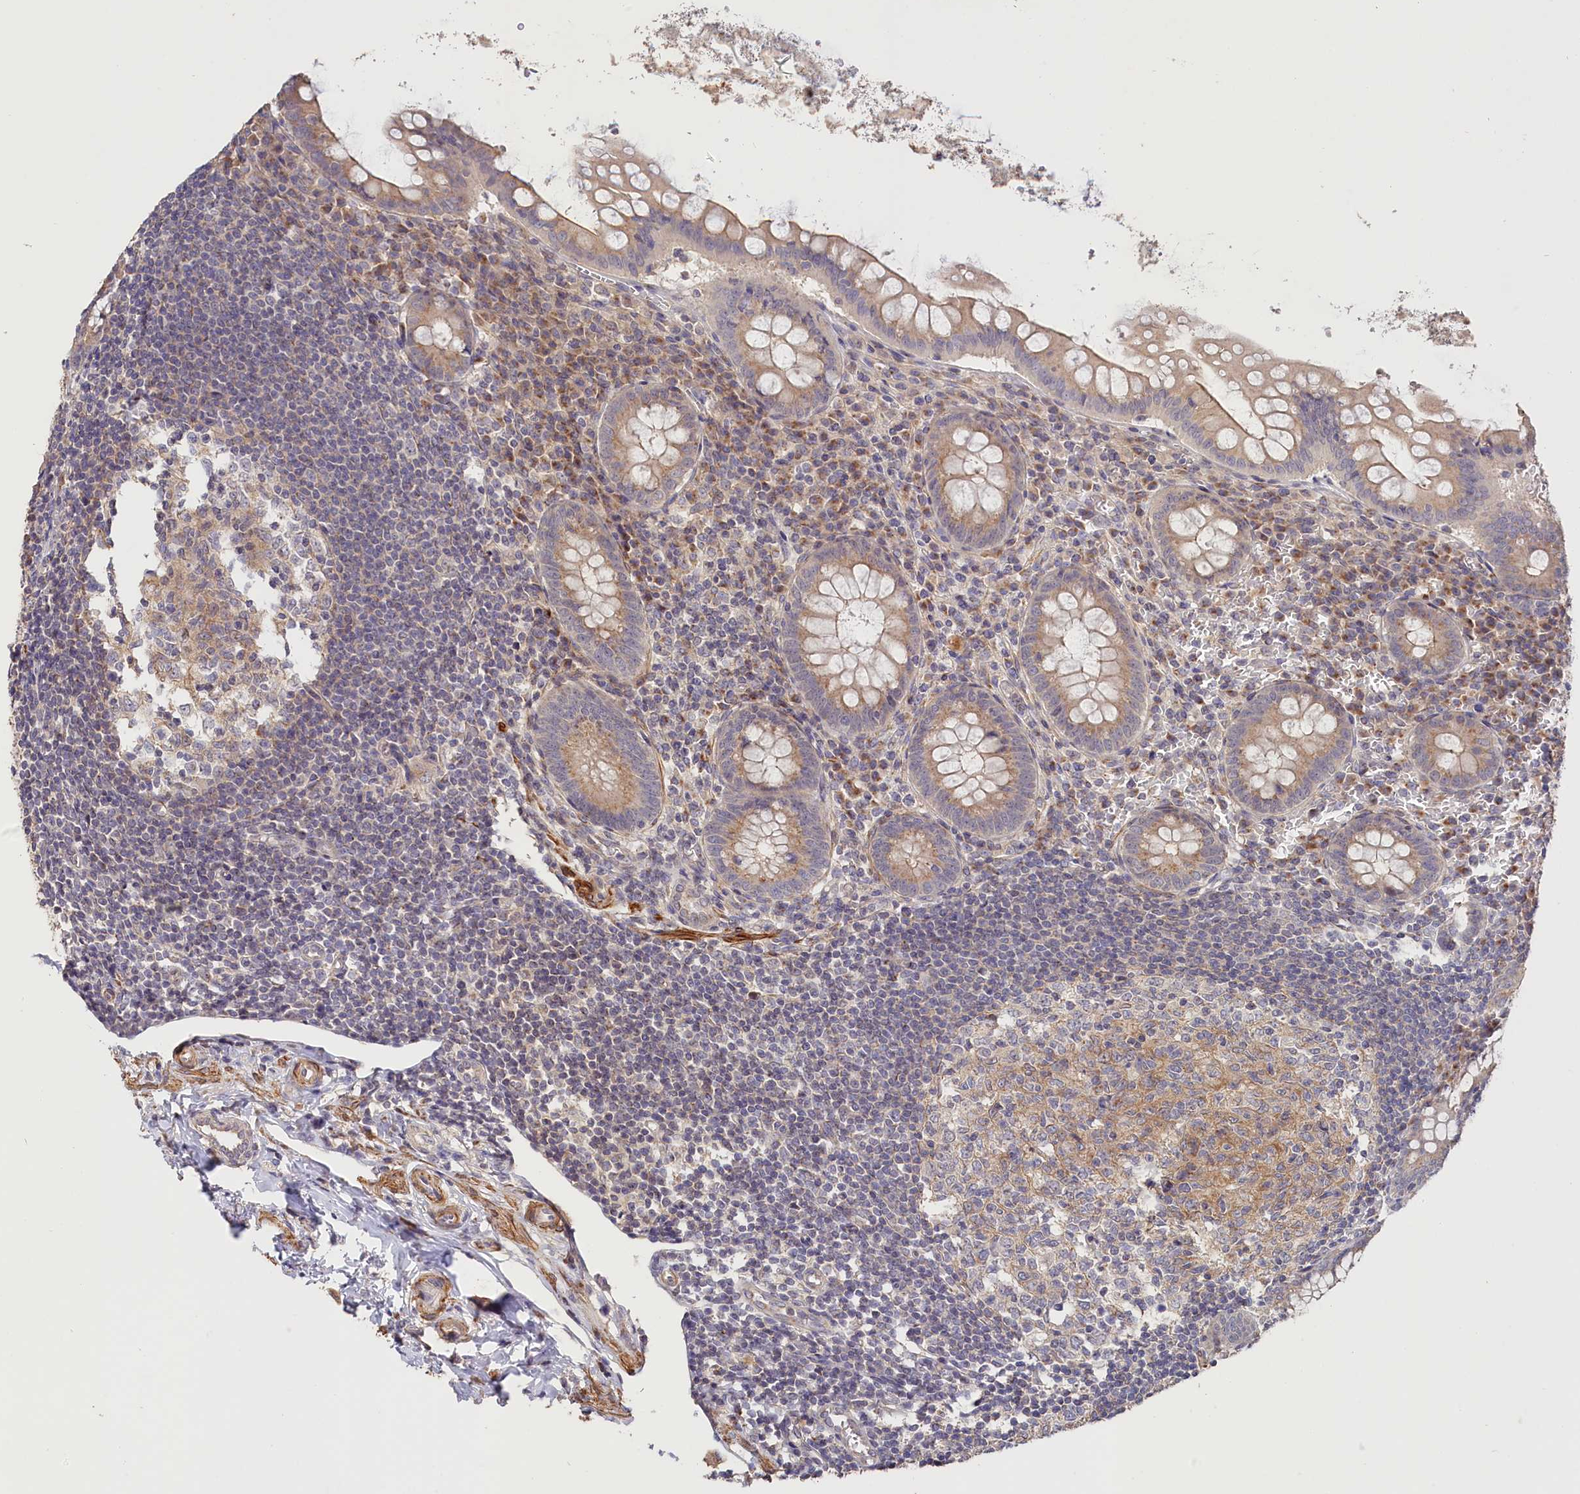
{"staining": {"intensity": "moderate", "quantity": ">75%", "location": "cytoplasmic/membranous"}, "tissue": "appendix", "cell_type": "Glandular cells", "image_type": "normal", "snomed": [{"axis": "morphology", "description": "Normal tissue, NOS"}, {"axis": "topography", "description": "Appendix"}], "caption": "Protein staining shows moderate cytoplasmic/membranous positivity in approximately >75% of glandular cells in benign appendix.", "gene": "TANGO6", "patient": {"sex": "female", "age": 33}}